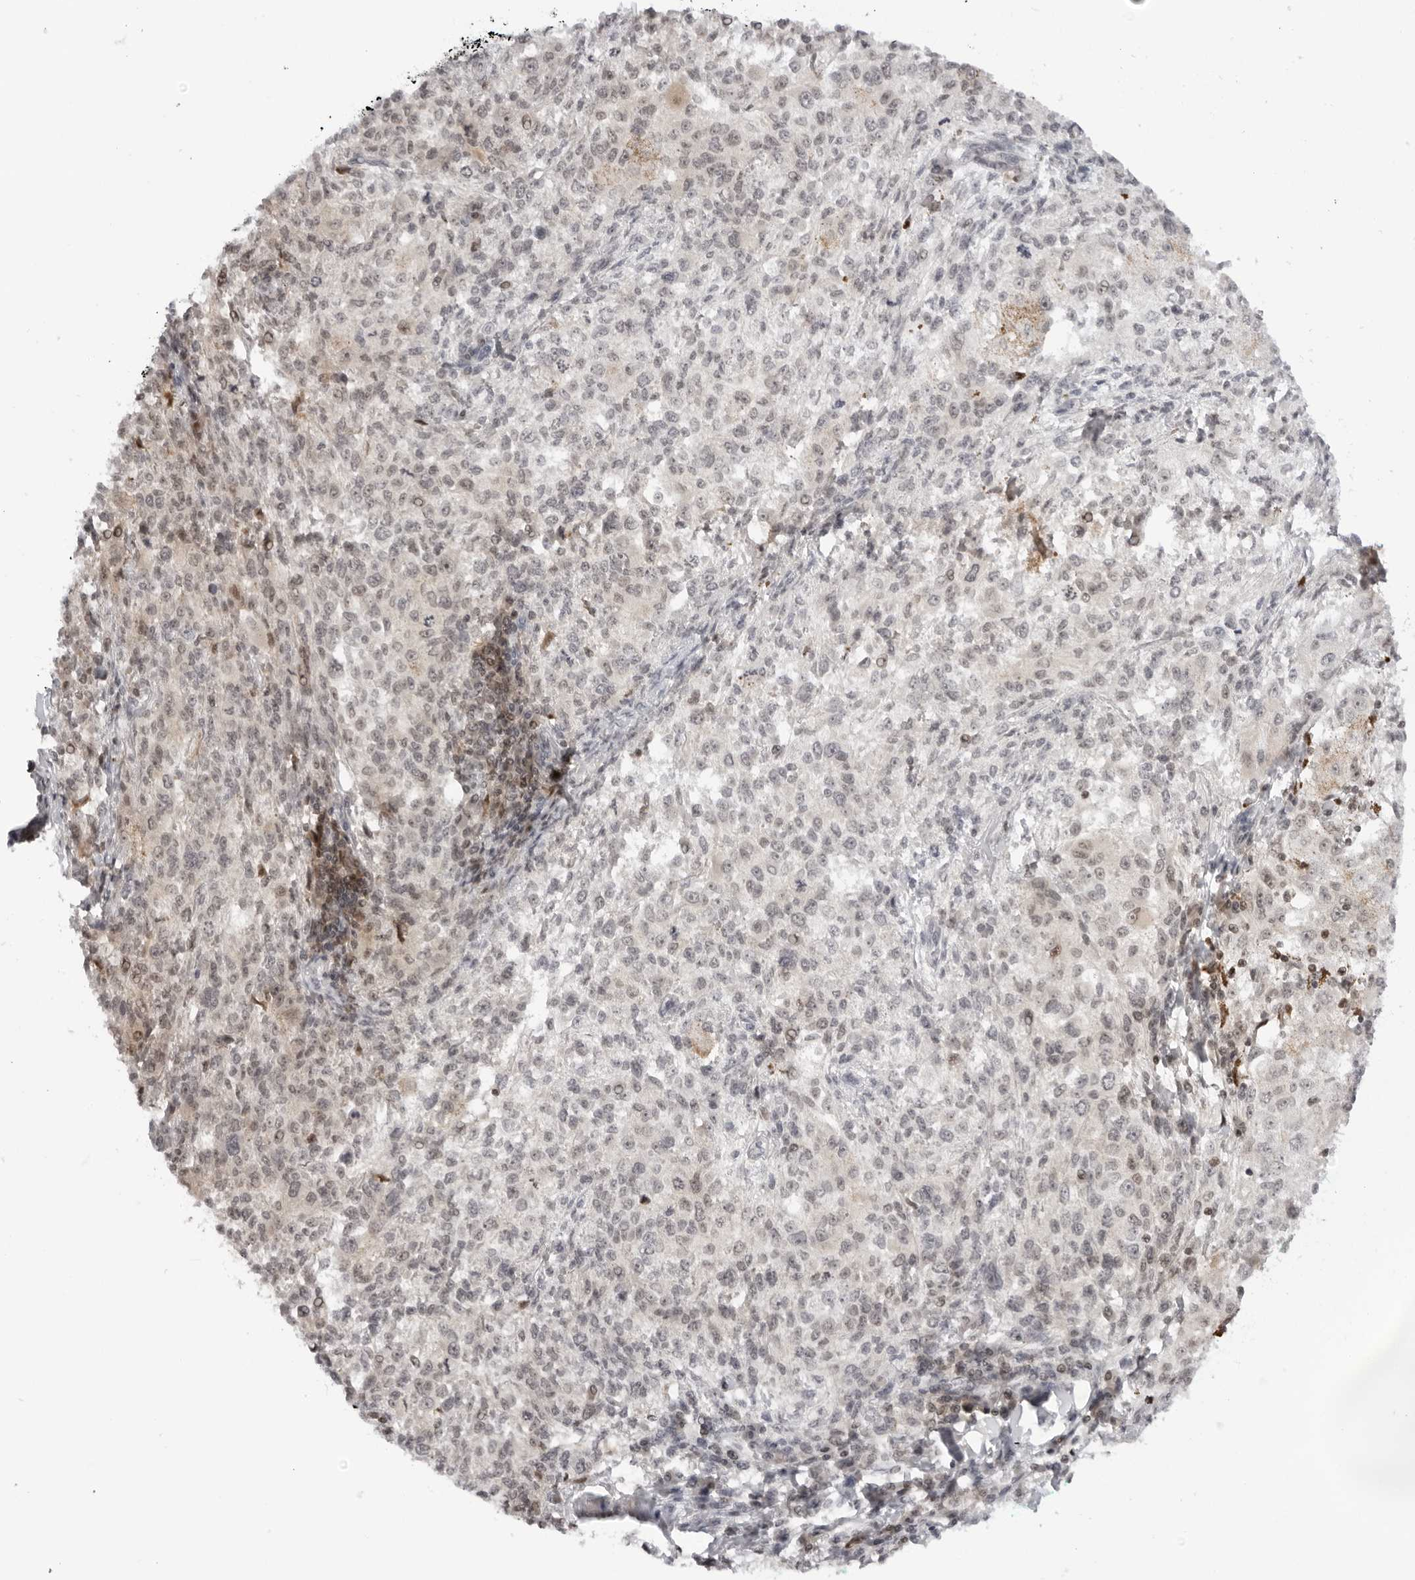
{"staining": {"intensity": "negative", "quantity": "none", "location": "none"}, "tissue": "melanoma", "cell_type": "Tumor cells", "image_type": "cancer", "snomed": [{"axis": "morphology", "description": "Necrosis, NOS"}, {"axis": "morphology", "description": "Malignant melanoma, NOS"}, {"axis": "topography", "description": "Skin"}], "caption": "The IHC micrograph has no significant positivity in tumor cells of melanoma tissue.", "gene": "RNF146", "patient": {"sex": "female", "age": 87}}